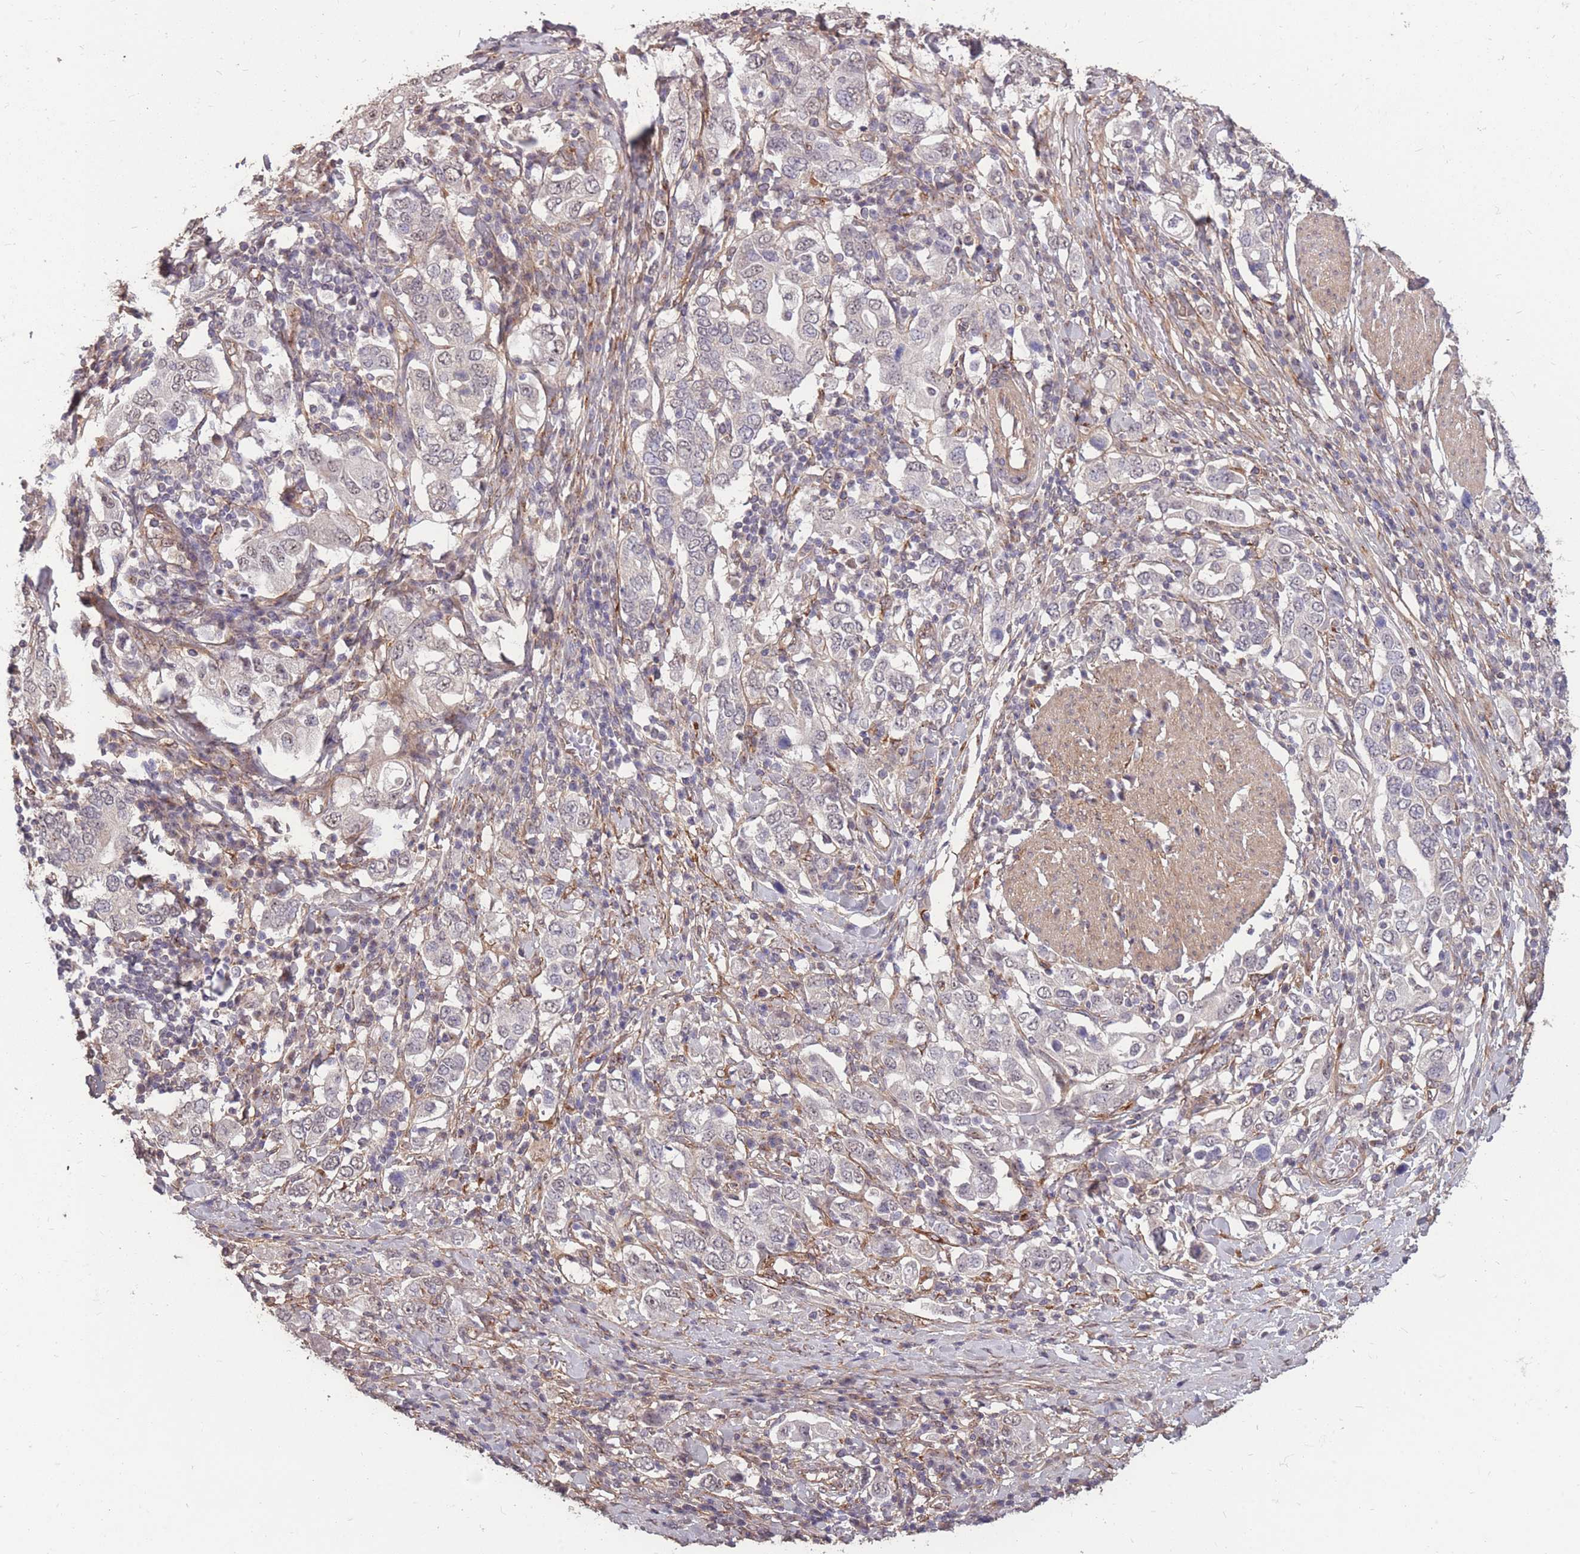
{"staining": {"intensity": "negative", "quantity": "none", "location": "none"}, "tissue": "stomach cancer", "cell_type": "Tumor cells", "image_type": "cancer", "snomed": [{"axis": "morphology", "description": "Adenocarcinoma, NOS"}, {"axis": "topography", "description": "Stomach, upper"}, {"axis": "topography", "description": "Stomach"}], "caption": "There is no significant staining in tumor cells of adenocarcinoma (stomach).", "gene": "DYNC1LI2", "patient": {"sex": "male", "age": 62}}